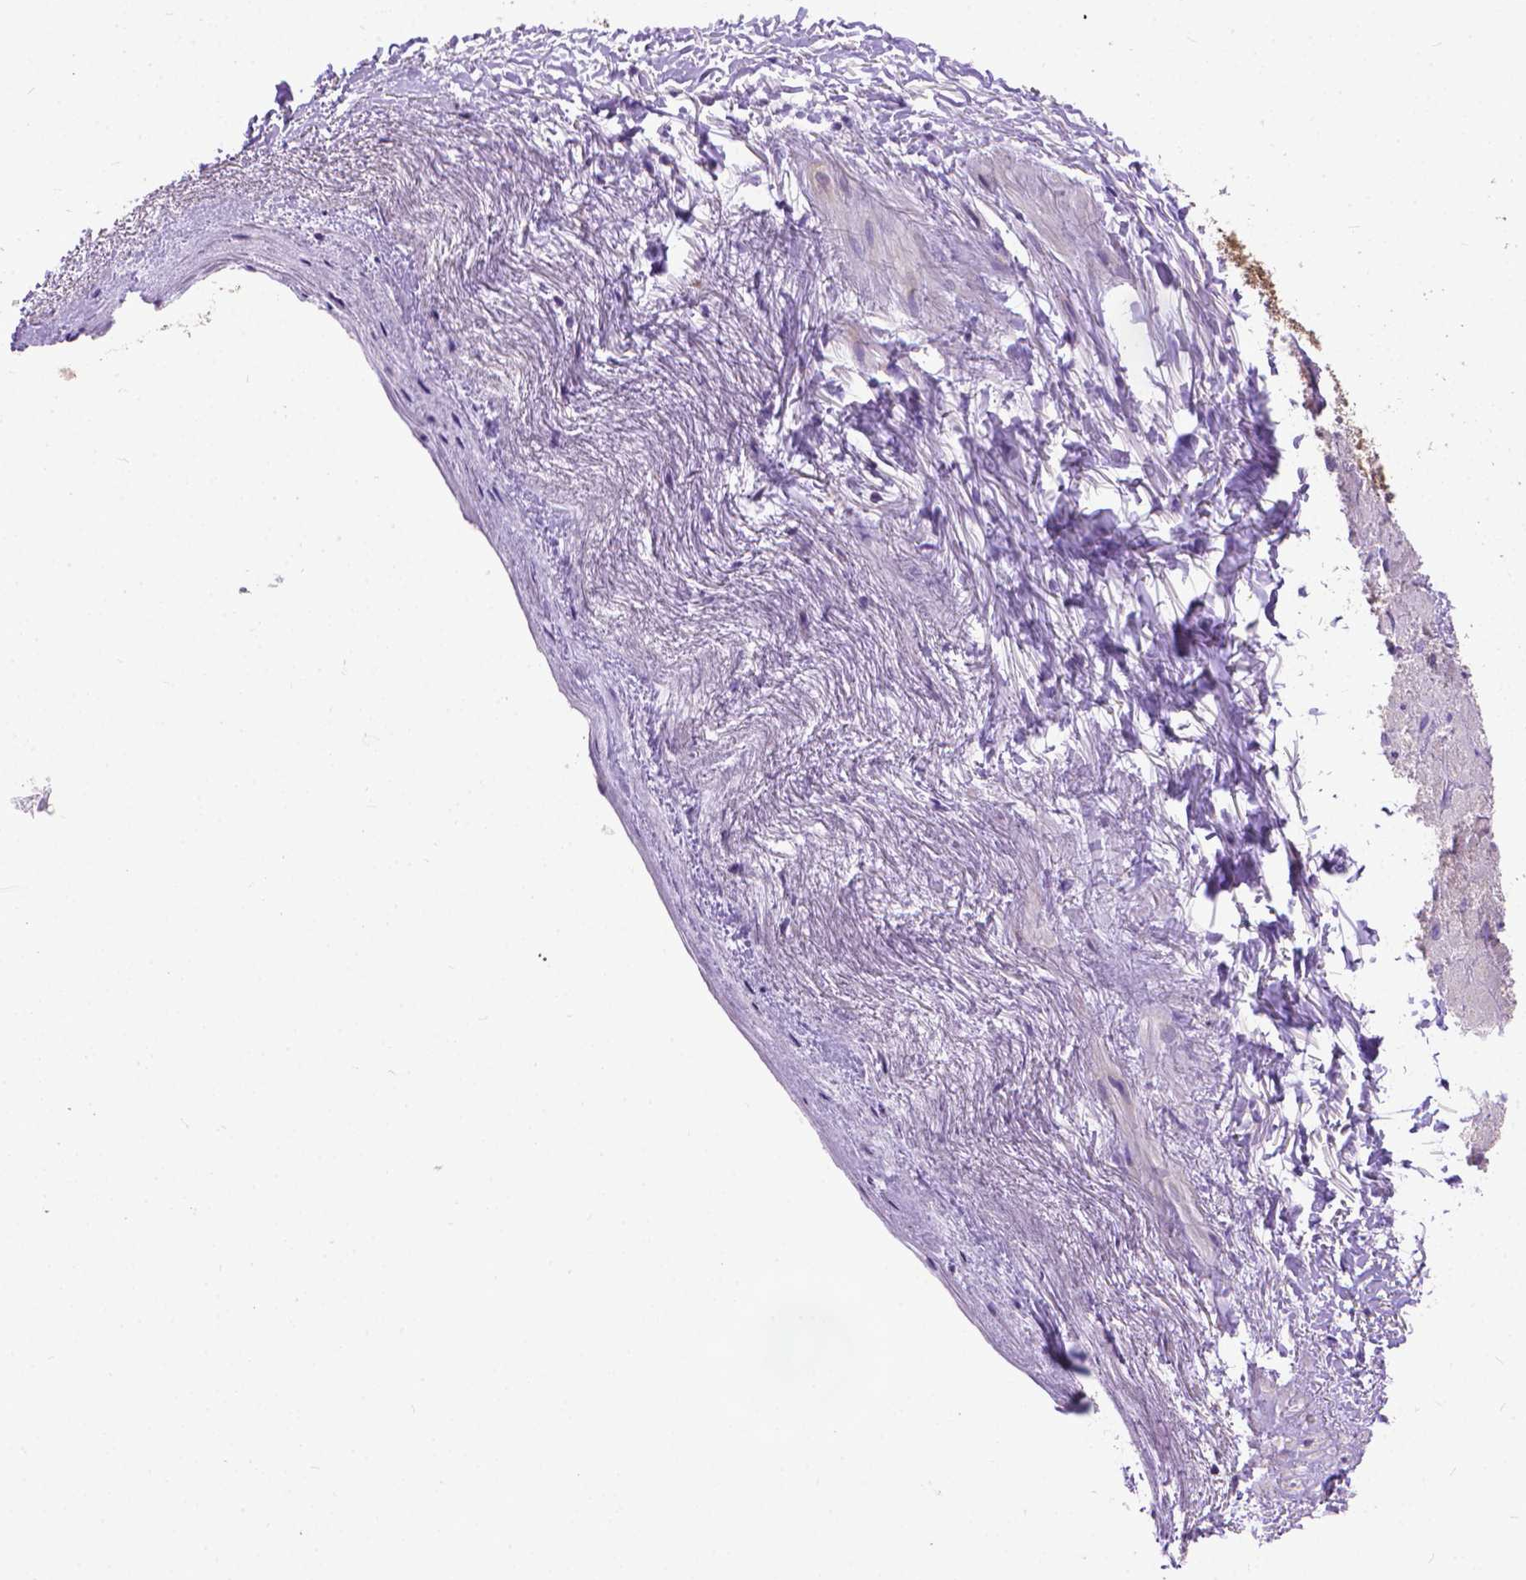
{"staining": {"intensity": "negative", "quantity": "none", "location": "none"}, "tissue": "heart muscle", "cell_type": "Cardiomyocytes", "image_type": "normal", "snomed": [{"axis": "morphology", "description": "Normal tissue, NOS"}, {"axis": "topography", "description": "Heart"}], "caption": "An immunohistochemistry (IHC) micrograph of normal heart muscle is shown. There is no staining in cardiomyocytes of heart muscle.", "gene": "SYN1", "patient": {"sex": "male", "age": 62}}